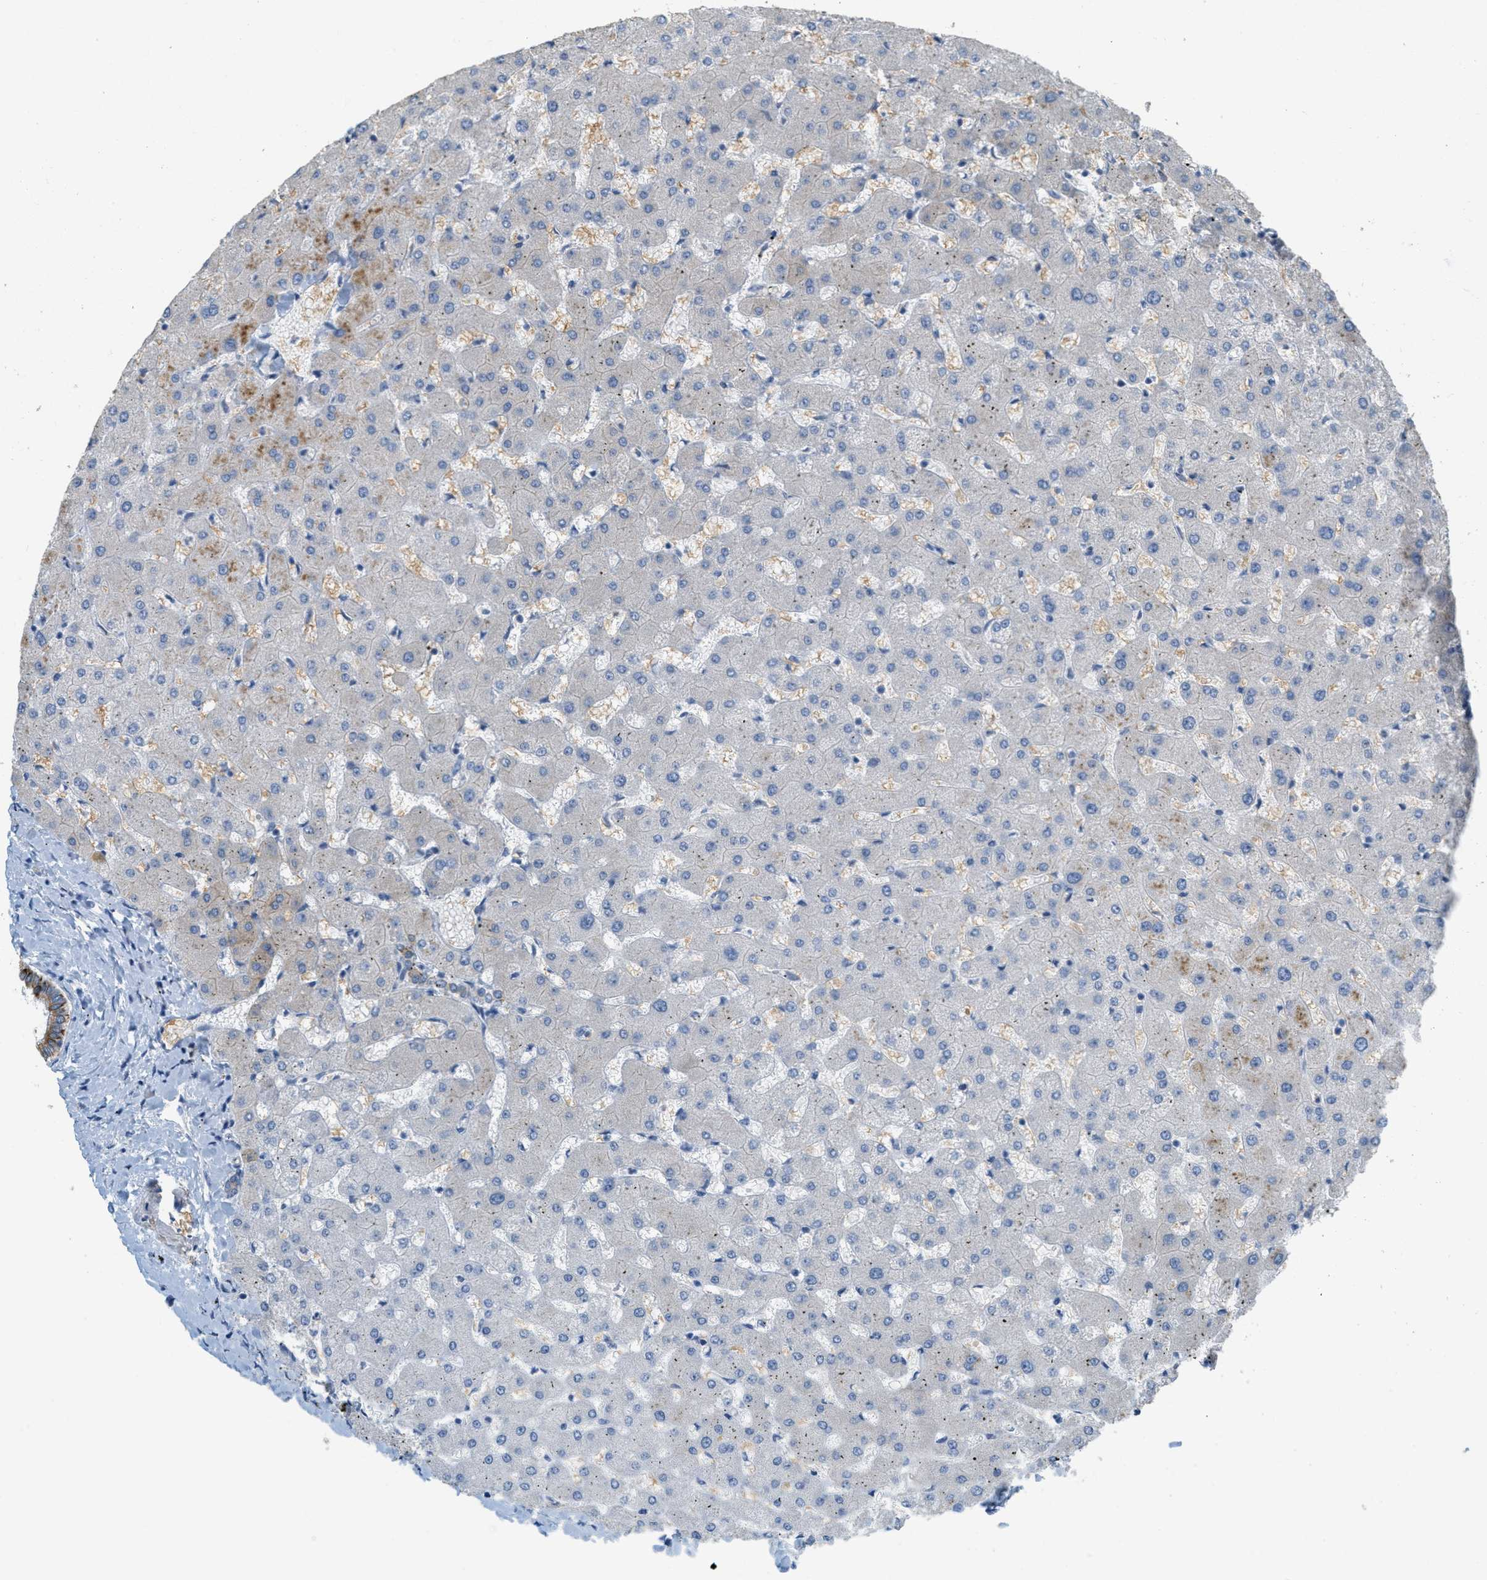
{"staining": {"intensity": "strong", "quantity": ">75%", "location": "cytoplasmic/membranous"}, "tissue": "liver", "cell_type": "Cholangiocytes", "image_type": "normal", "snomed": [{"axis": "morphology", "description": "Normal tissue, NOS"}, {"axis": "topography", "description": "Liver"}], "caption": "High-magnification brightfield microscopy of benign liver stained with DAB (brown) and counterstained with hematoxylin (blue). cholangiocytes exhibit strong cytoplasmic/membranous positivity is appreciated in approximately>75% of cells. The protein of interest is shown in brown color, while the nuclei are stained blue.", "gene": "MRS2", "patient": {"sex": "female", "age": 63}}